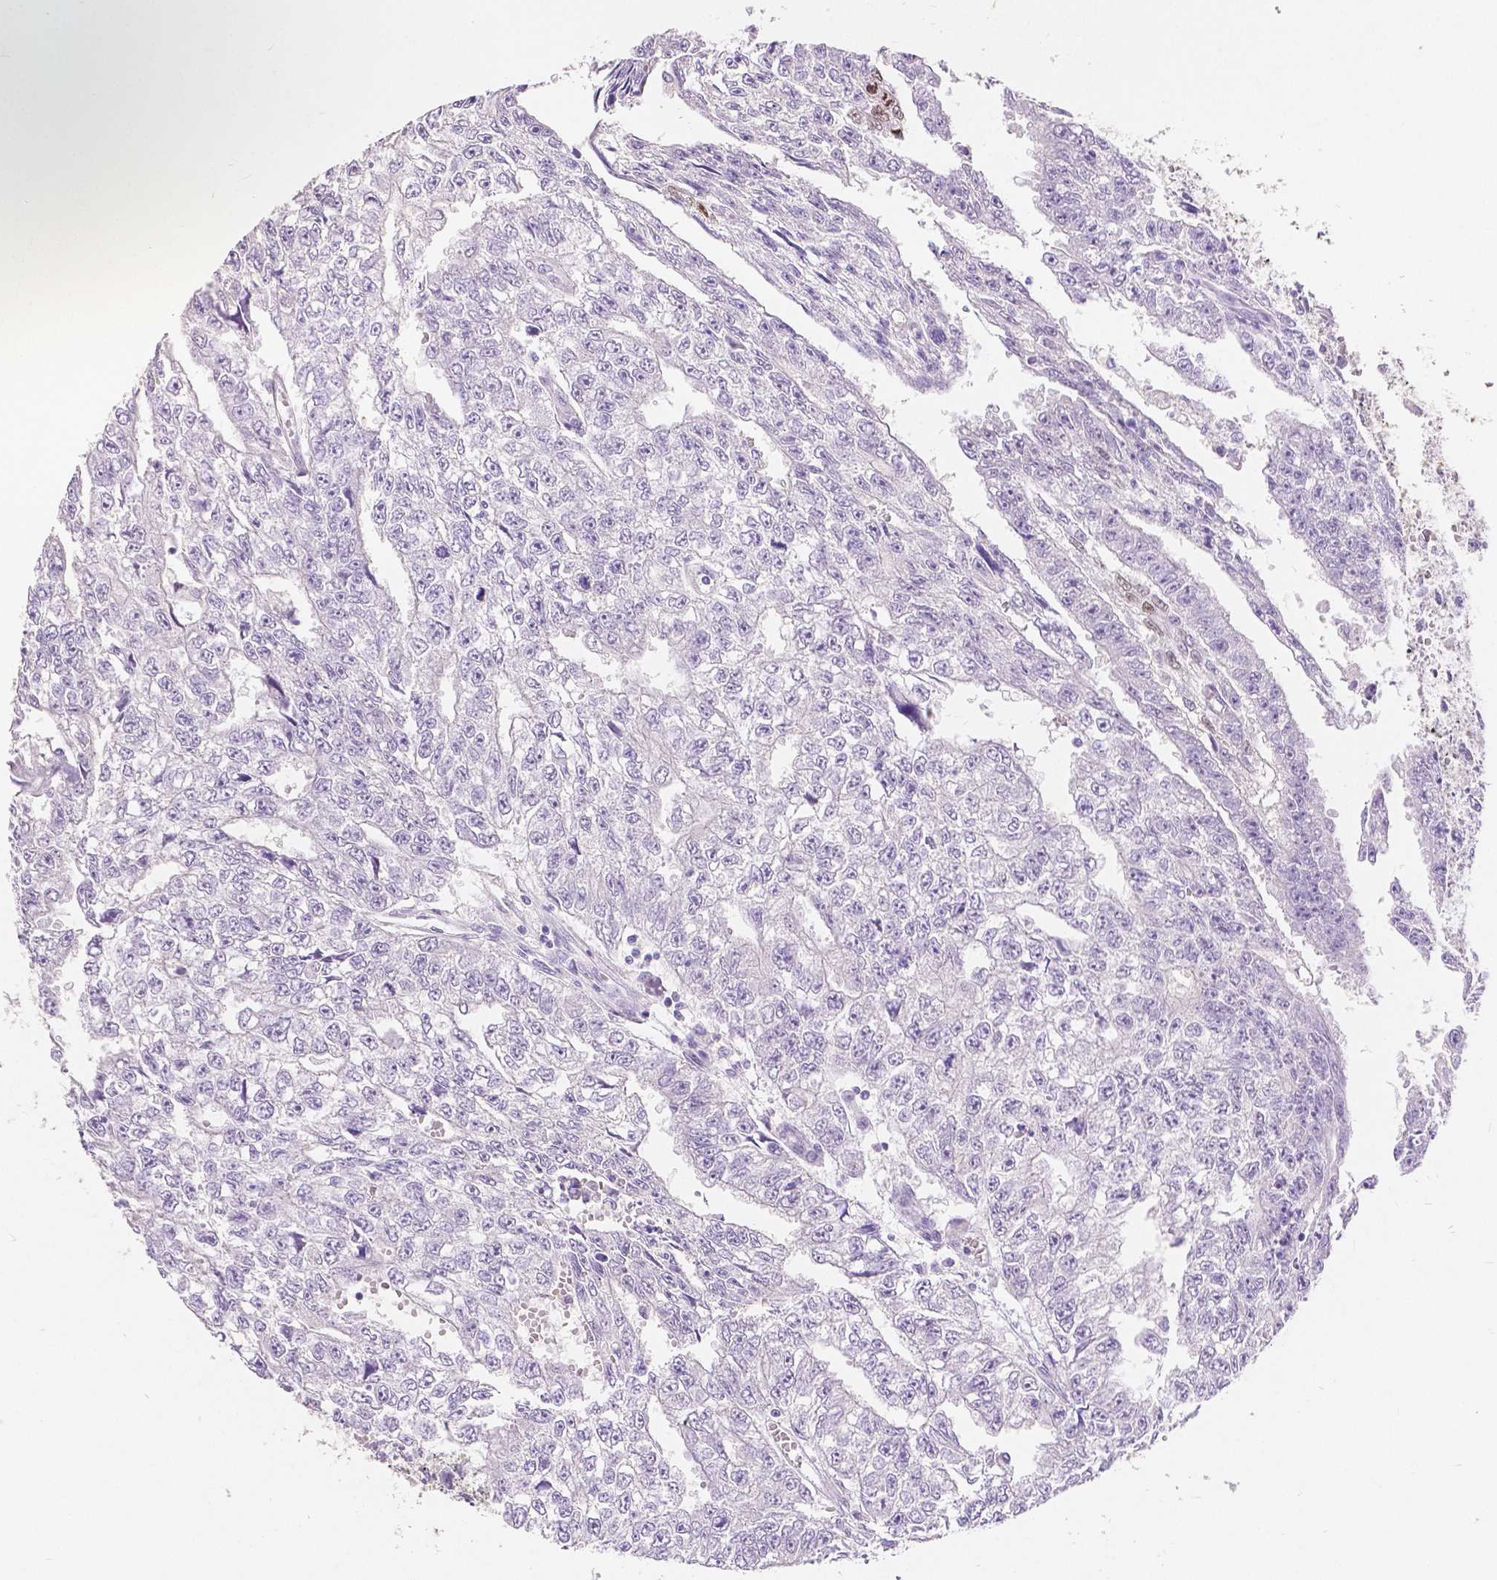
{"staining": {"intensity": "negative", "quantity": "none", "location": "none"}, "tissue": "testis cancer", "cell_type": "Tumor cells", "image_type": "cancer", "snomed": [{"axis": "morphology", "description": "Carcinoma, Embryonal, NOS"}, {"axis": "morphology", "description": "Teratoma, malignant, NOS"}, {"axis": "topography", "description": "Testis"}], "caption": "Malignant teratoma (testis) stained for a protein using immunohistochemistry reveals no staining tumor cells.", "gene": "HNF1B", "patient": {"sex": "male", "age": 24}}